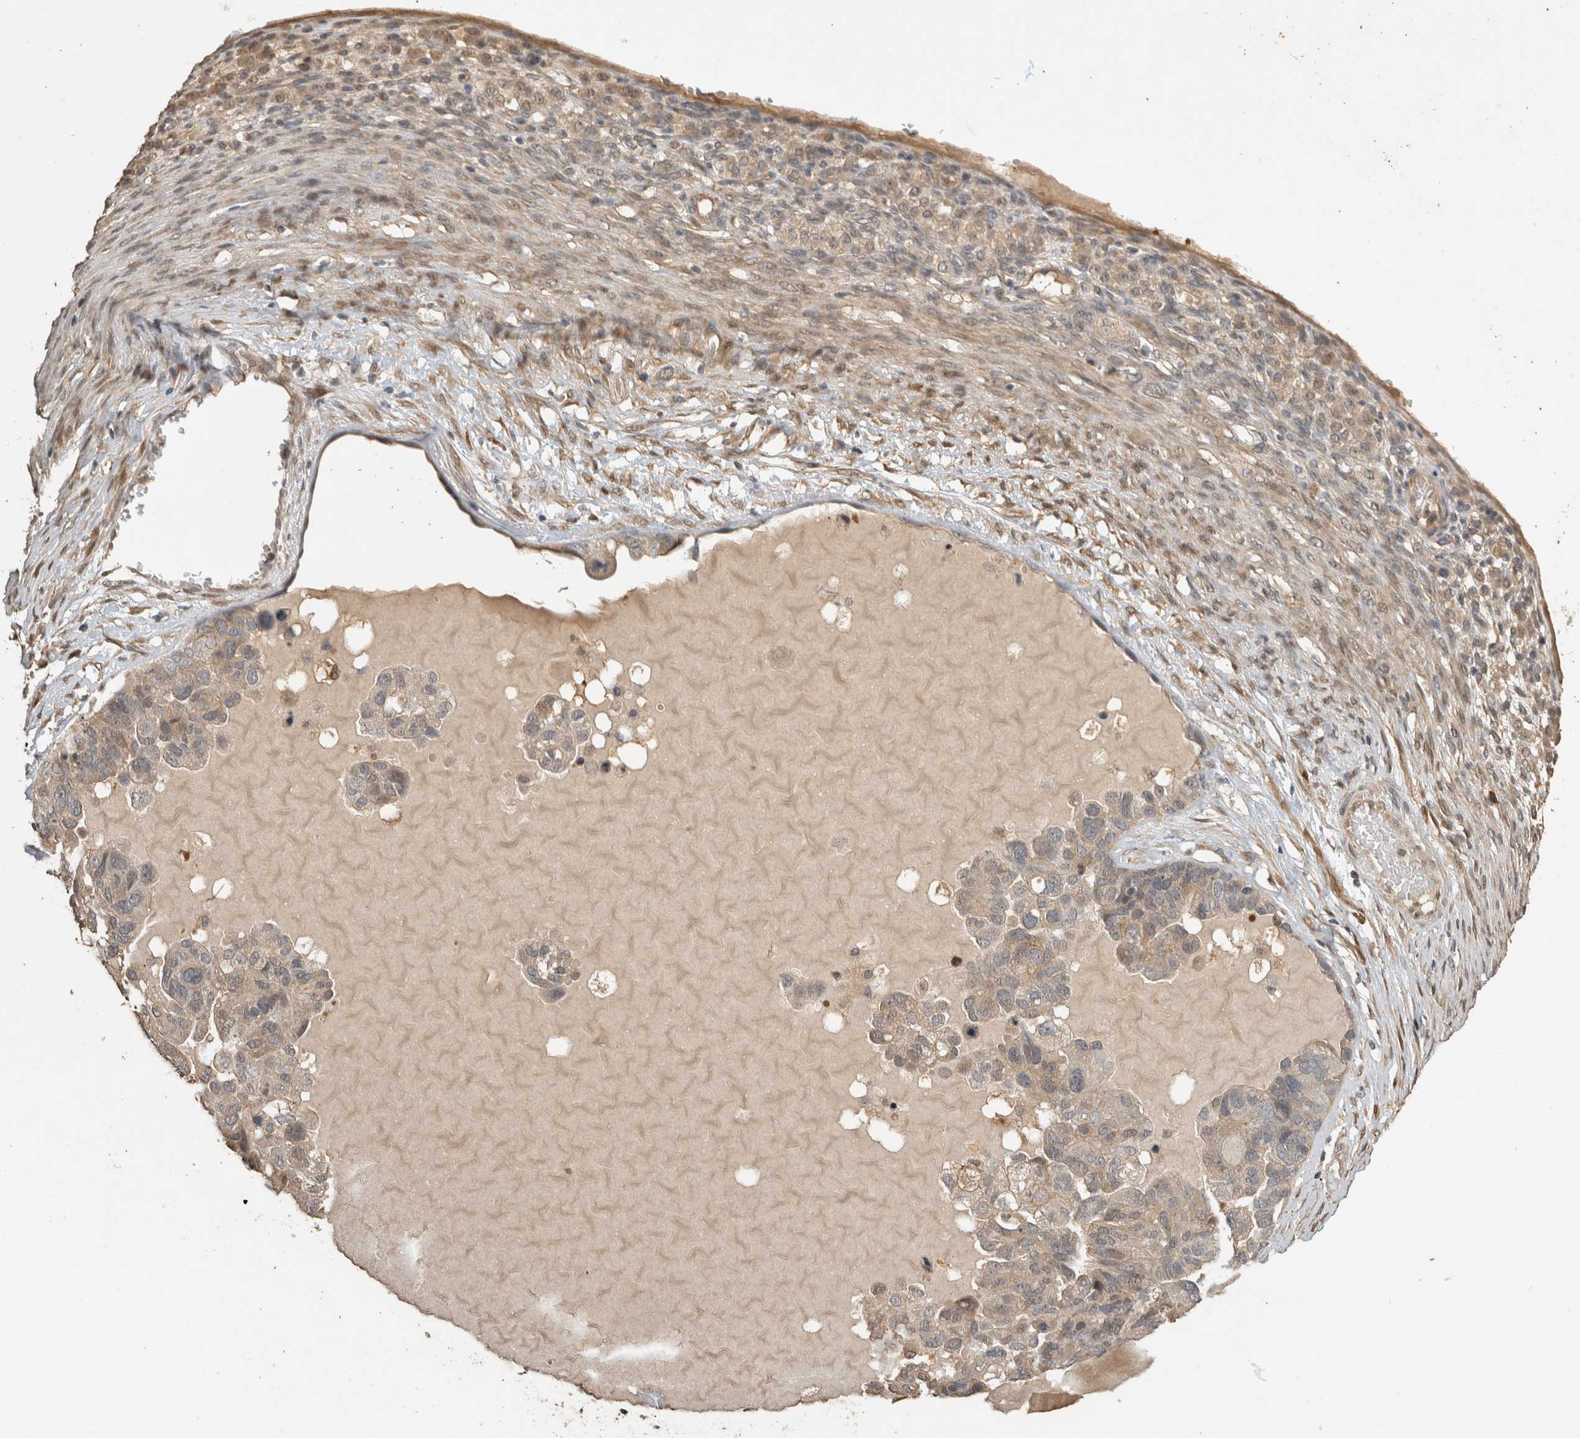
{"staining": {"intensity": "weak", "quantity": "25%-75%", "location": "cytoplasmic/membranous"}, "tissue": "ovarian cancer", "cell_type": "Tumor cells", "image_type": "cancer", "snomed": [{"axis": "morphology", "description": "Cystadenocarcinoma, serous, NOS"}, {"axis": "topography", "description": "Ovary"}], "caption": "About 25%-75% of tumor cells in human ovarian serous cystadenocarcinoma demonstrate weak cytoplasmic/membranous protein staining as visualized by brown immunohistochemical staining.", "gene": "RHPN1", "patient": {"sex": "female", "age": 44}}